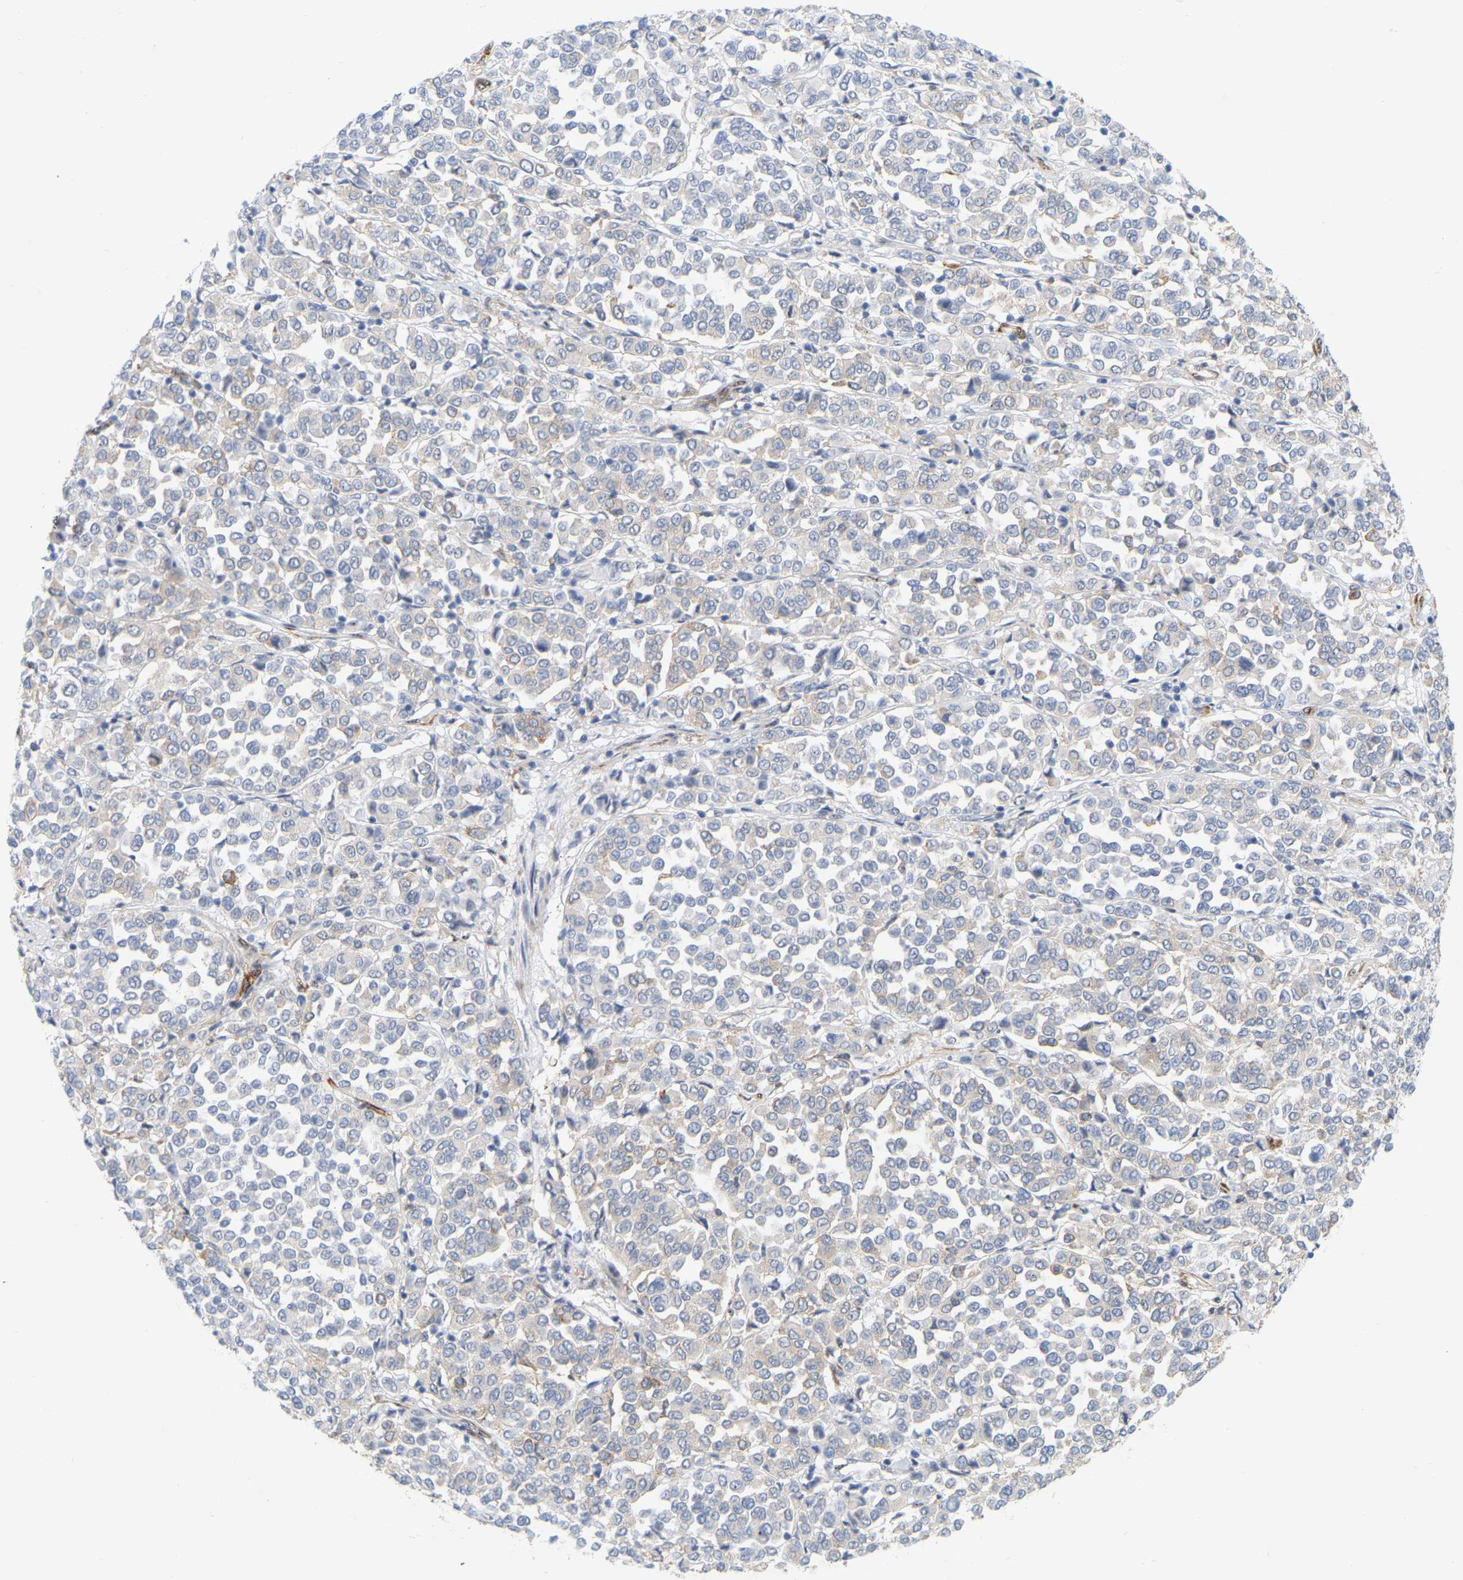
{"staining": {"intensity": "negative", "quantity": "none", "location": "none"}, "tissue": "melanoma", "cell_type": "Tumor cells", "image_type": "cancer", "snomed": [{"axis": "morphology", "description": "Malignant melanoma, Metastatic site"}, {"axis": "topography", "description": "Pancreas"}], "caption": "The IHC image has no significant expression in tumor cells of malignant melanoma (metastatic site) tissue.", "gene": "RAPH1", "patient": {"sex": "female", "age": 30}}